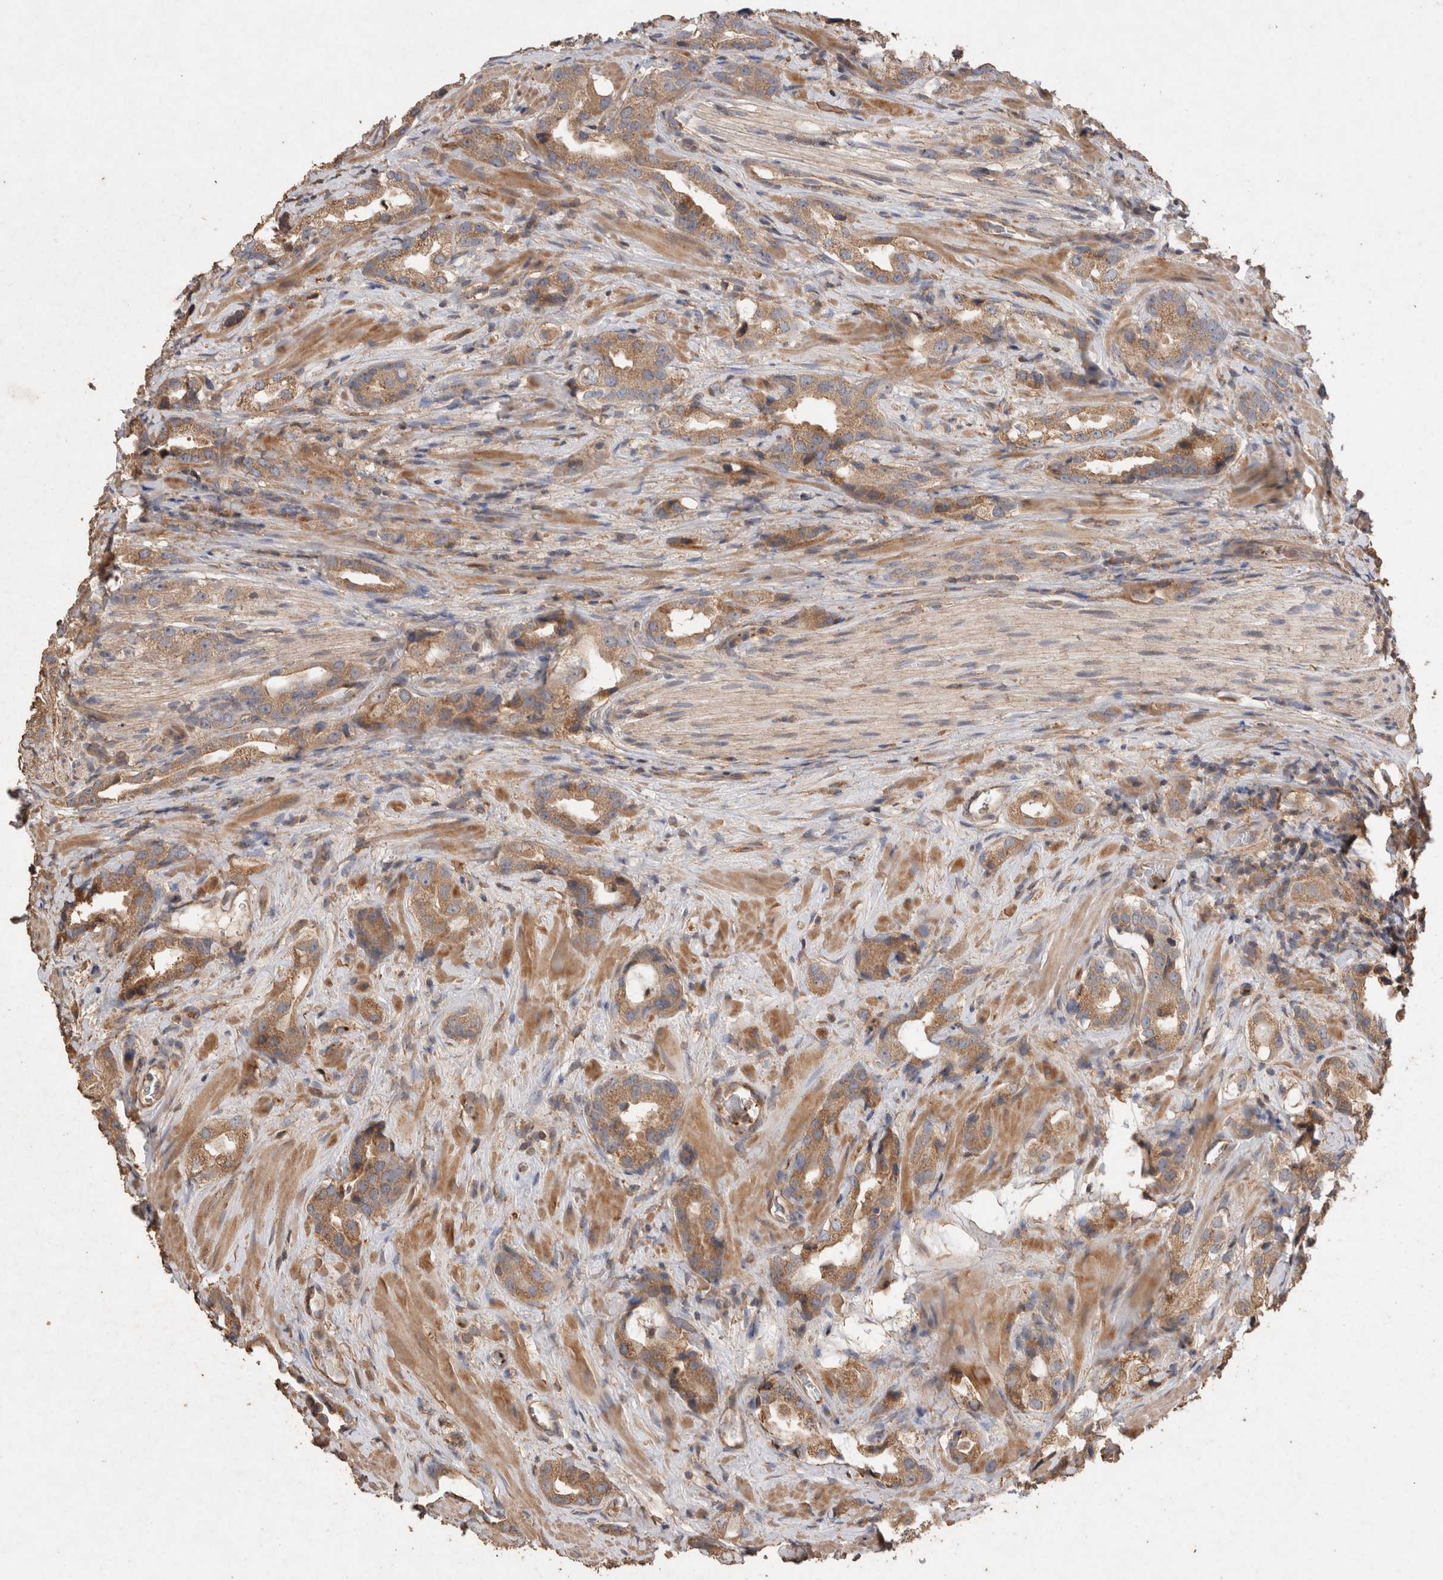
{"staining": {"intensity": "moderate", "quantity": ">75%", "location": "cytoplasmic/membranous"}, "tissue": "prostate cancer", "cell_type": "Tumor cells", "image_type": "cancer", "snomed": [{"axis": "morphology", "description": "Adenocarcinoma, High grade"}, {"axis": "topography", "description": "Prostate"}], "caption": "This histopathology image demonstrates prostate cancer stained with immunohistochemistry (IHC) to label a protein in brown. The cytoplasmic/membranous of tumor cells show moderate positivity for the protein. Nuclei are counter-stained blue.", "gene": "SNX31", "patient": {"sex": "male", "age": 63}}